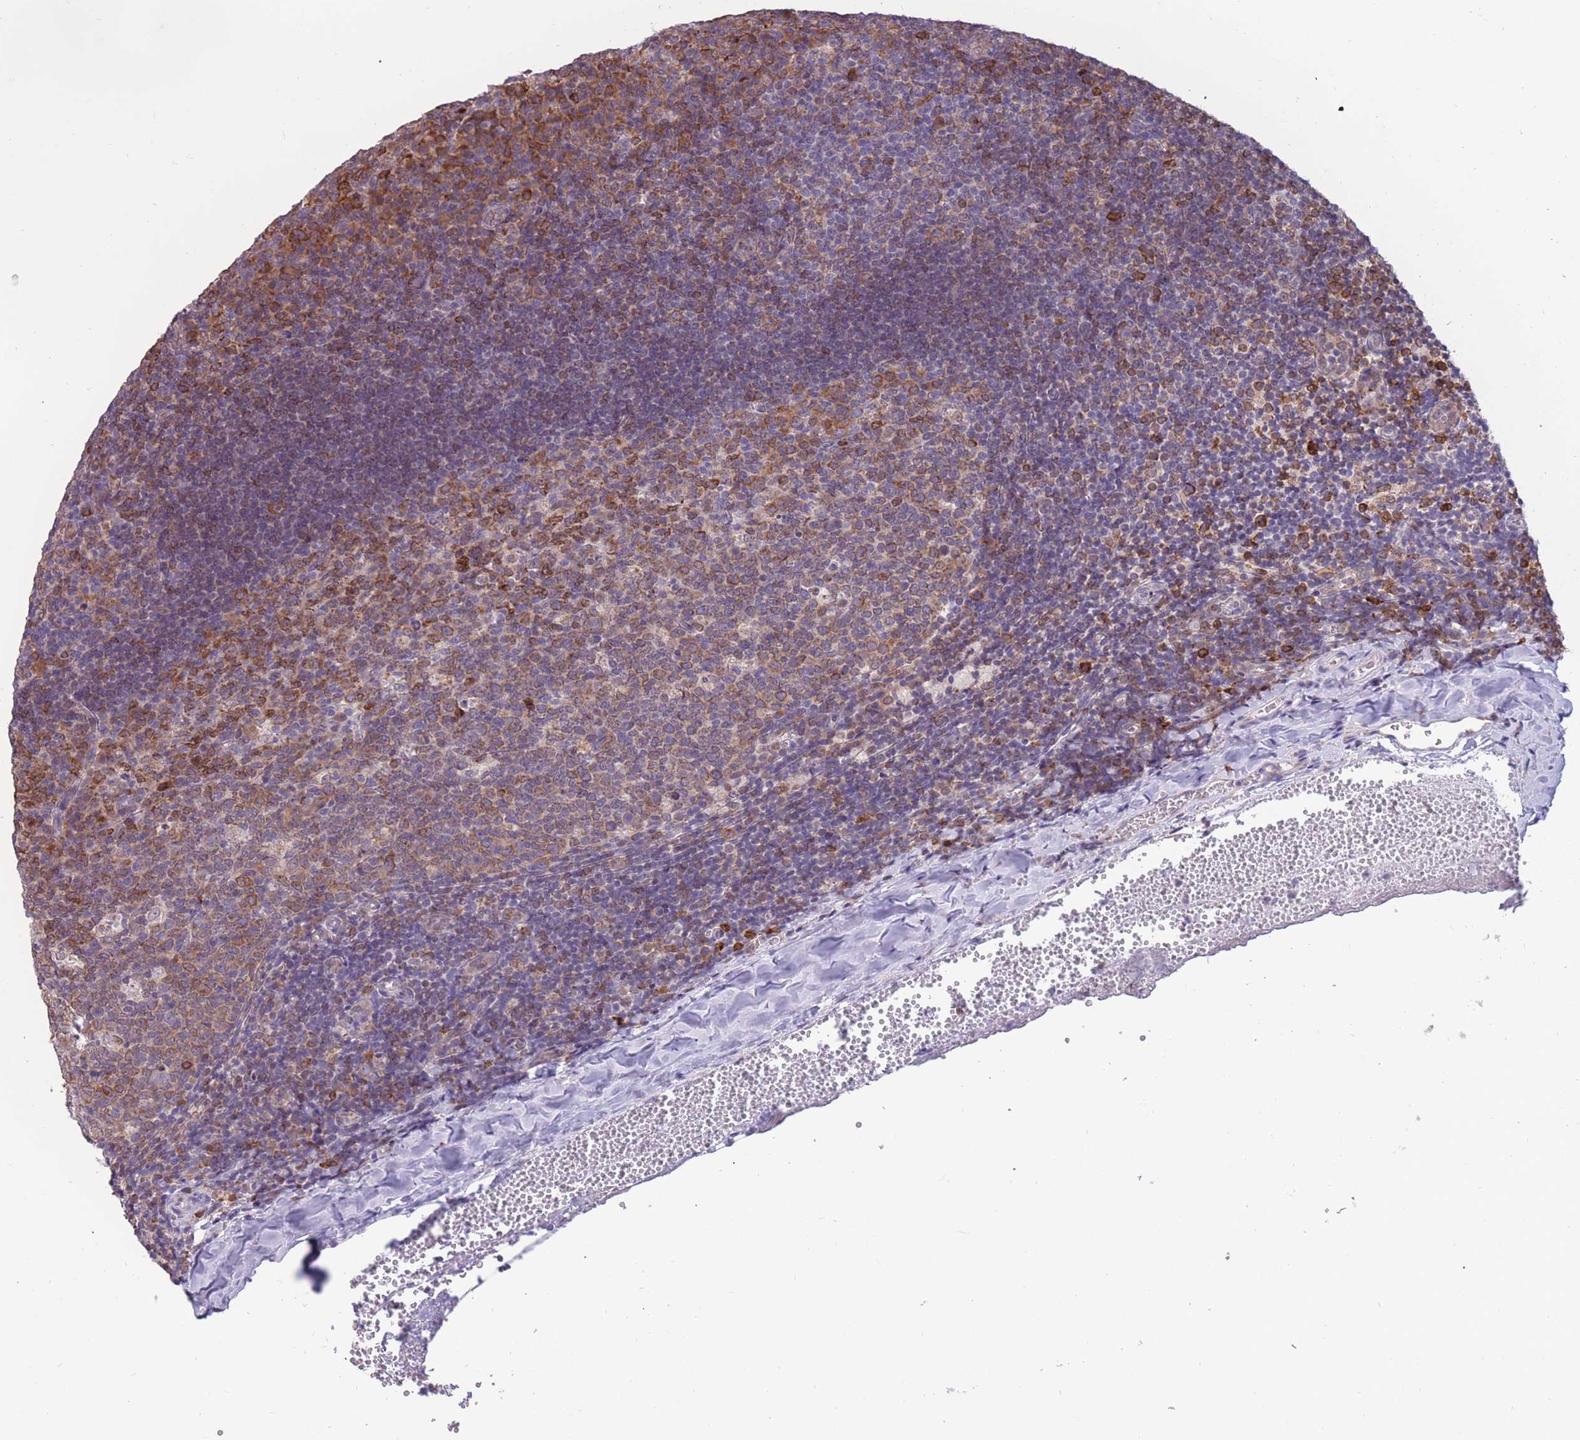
{"staining": {"intensity": "moderate", "quantity": ">75%", "location": "cytoplasmic/membranous,nuclear"}, "tissue": "tonsil", "cell_type": "Germinal center cells", "image_type": "normal", "snomed": [{"axis": "morphology", "description": "Normal tissue, NOS"}, {"axis": "topography", "description": "Tonsil"}], "caption": "Moderate cytoplasmic/membranous,nuclear protein expression is identified in approximately >75% of germinal center cells in tonsil. (brown staining indicates protein expression, while blue staining denotes nuclei).", "gene": "TMEM121", "patient": {"sex": "male", "age": 17}}